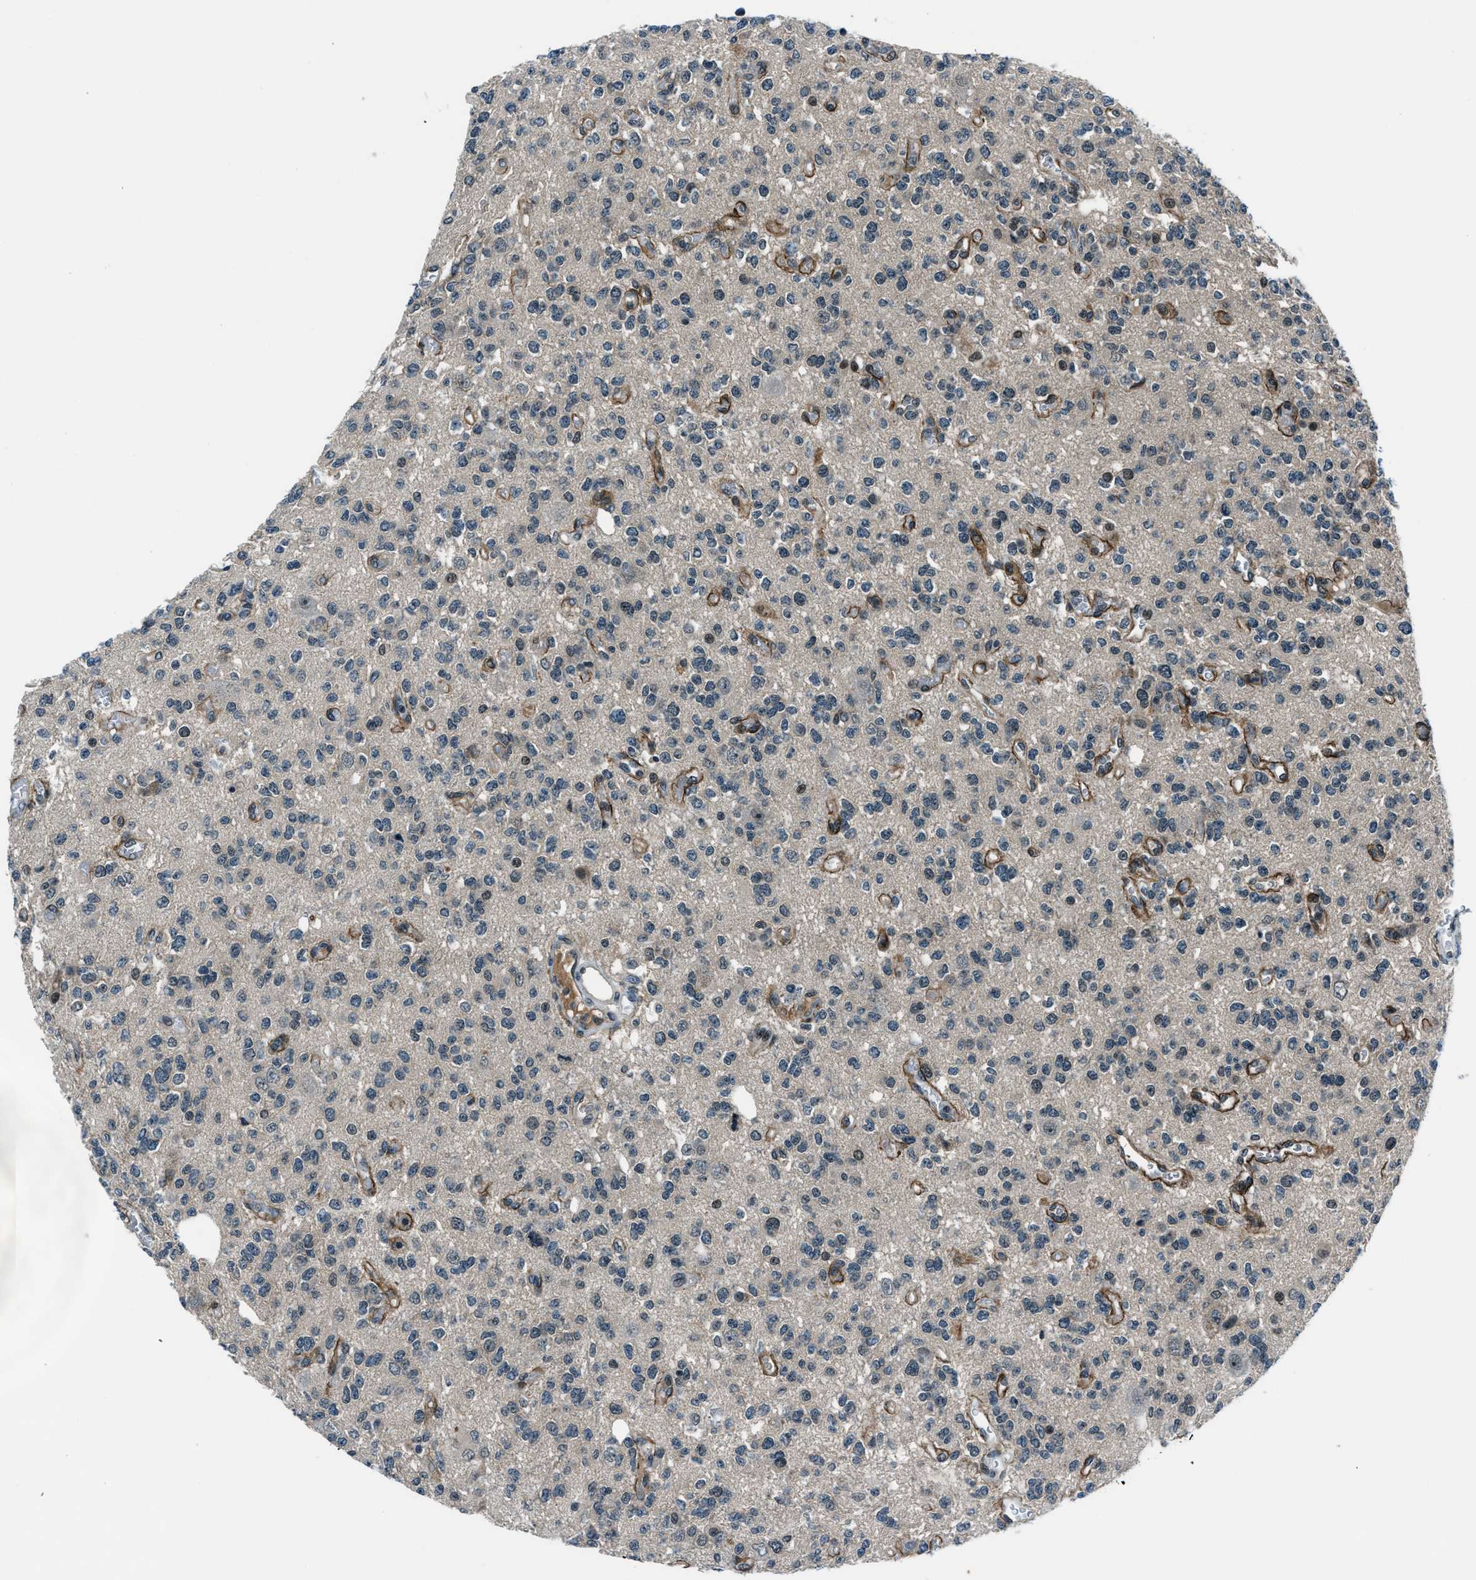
{"staining": {"intensity": "negative", "quantity": "none", "location": "none"}, "tissue": "glioma", "cell_type": "Tumor cells", "image_type": "cancer", "snomed": [{"axis": "morphology", "description": "Glioma, malignant, Low grade"}, {"axis": "topography", "description": "Brain"}], "caption": "Malignant glioma (low-grade) was stained to show a protein in brown. There is no significant staining in tumor cells.", "gene": "ACTL9", "patient": {"sex": "male", "age": 38}}